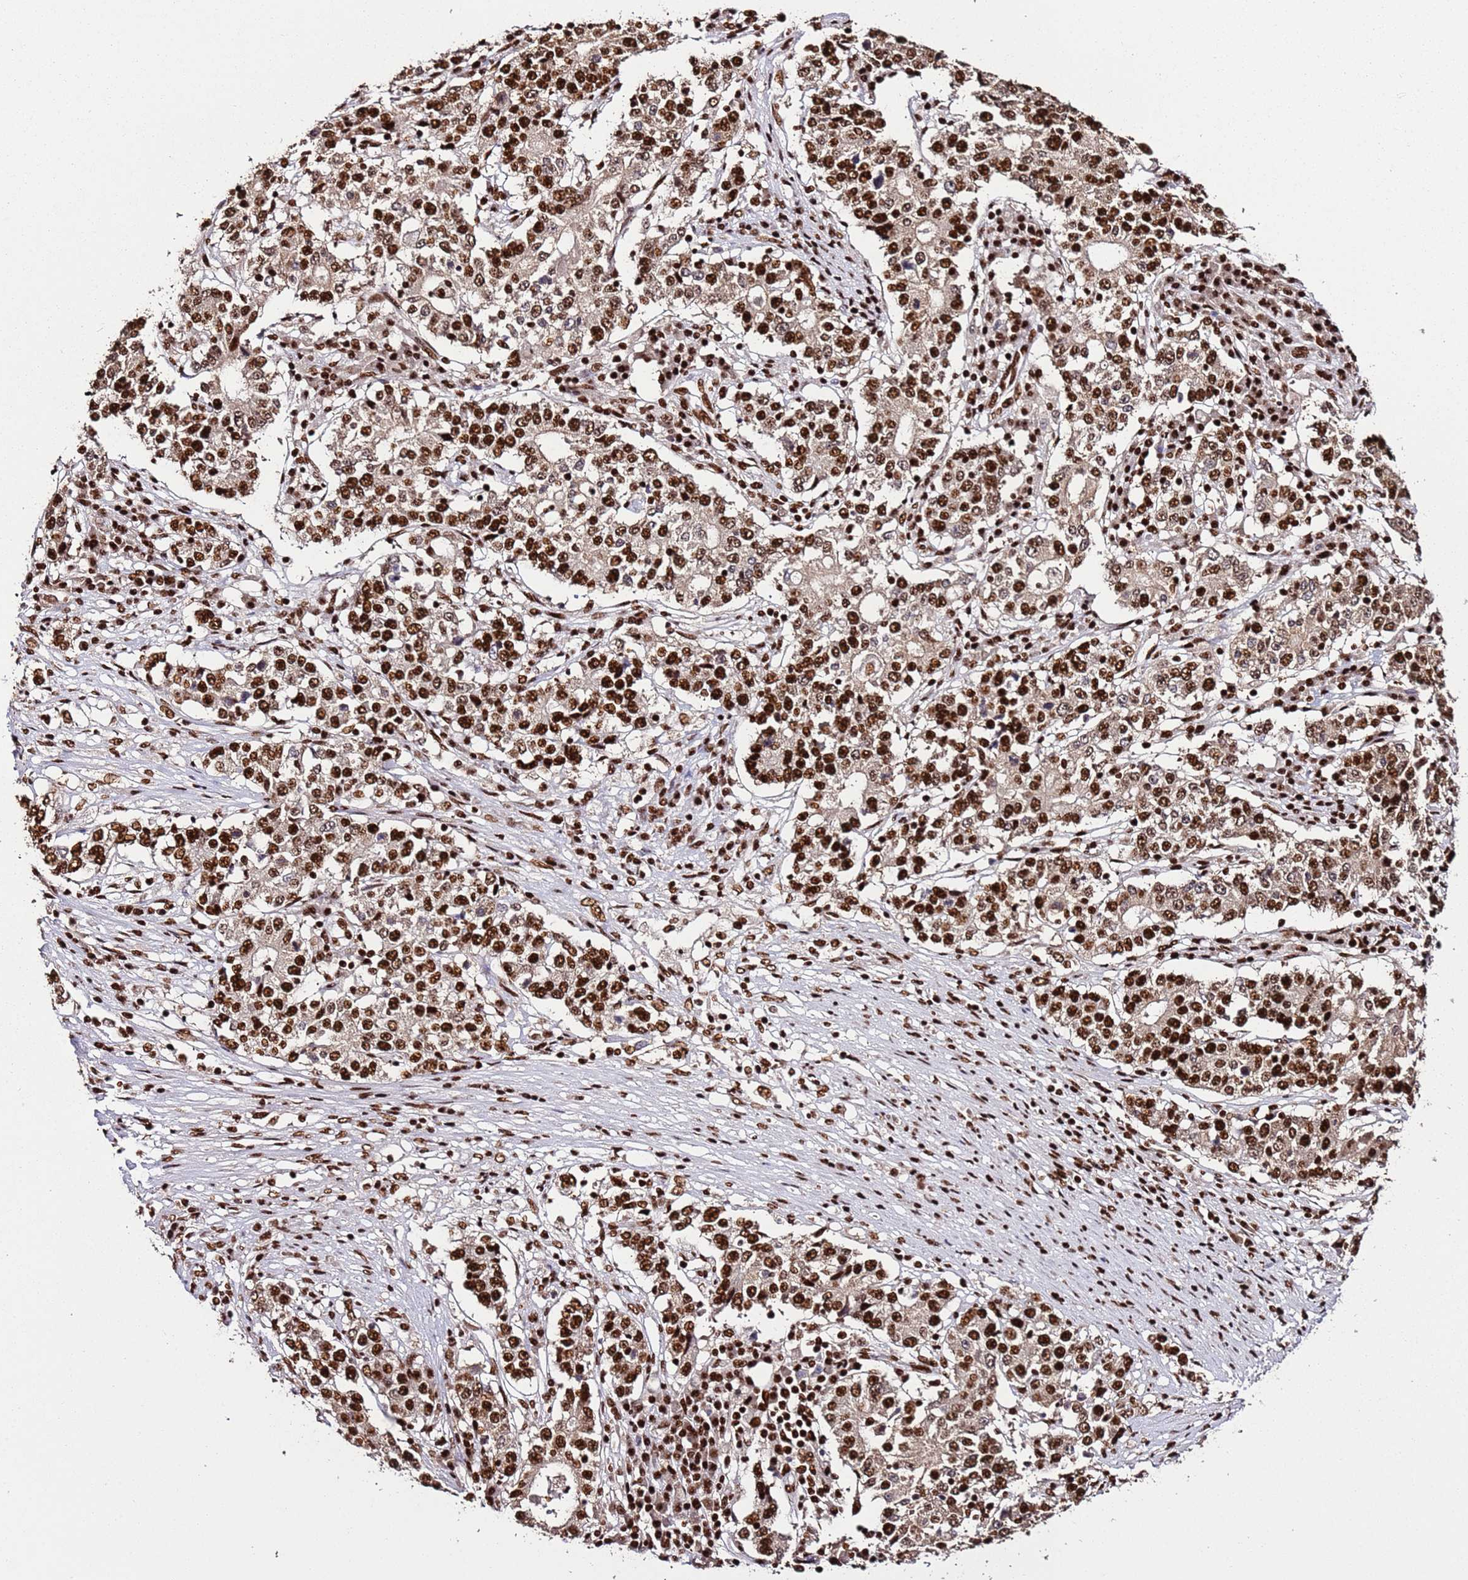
{"staining": {"intensity": "strong", "quantity": ">75%", "location": "nuclear"}, "tissue": "stomach cancer", "cell_type": "Tumor cells", "image_type": "cancer", "snomed": [{"axis": "morphology", "description": "Adenocarcinoma, NOS"}, {"axis": "topography", "description": "Stomach"}], "caption": "A brown stain highlights strong nuclear staining of a protein in human stomach cancer (adenocarcinoma) tumor cells.", "gene": "C6orf226", "patient": {"sex": "male", "age": 59}}